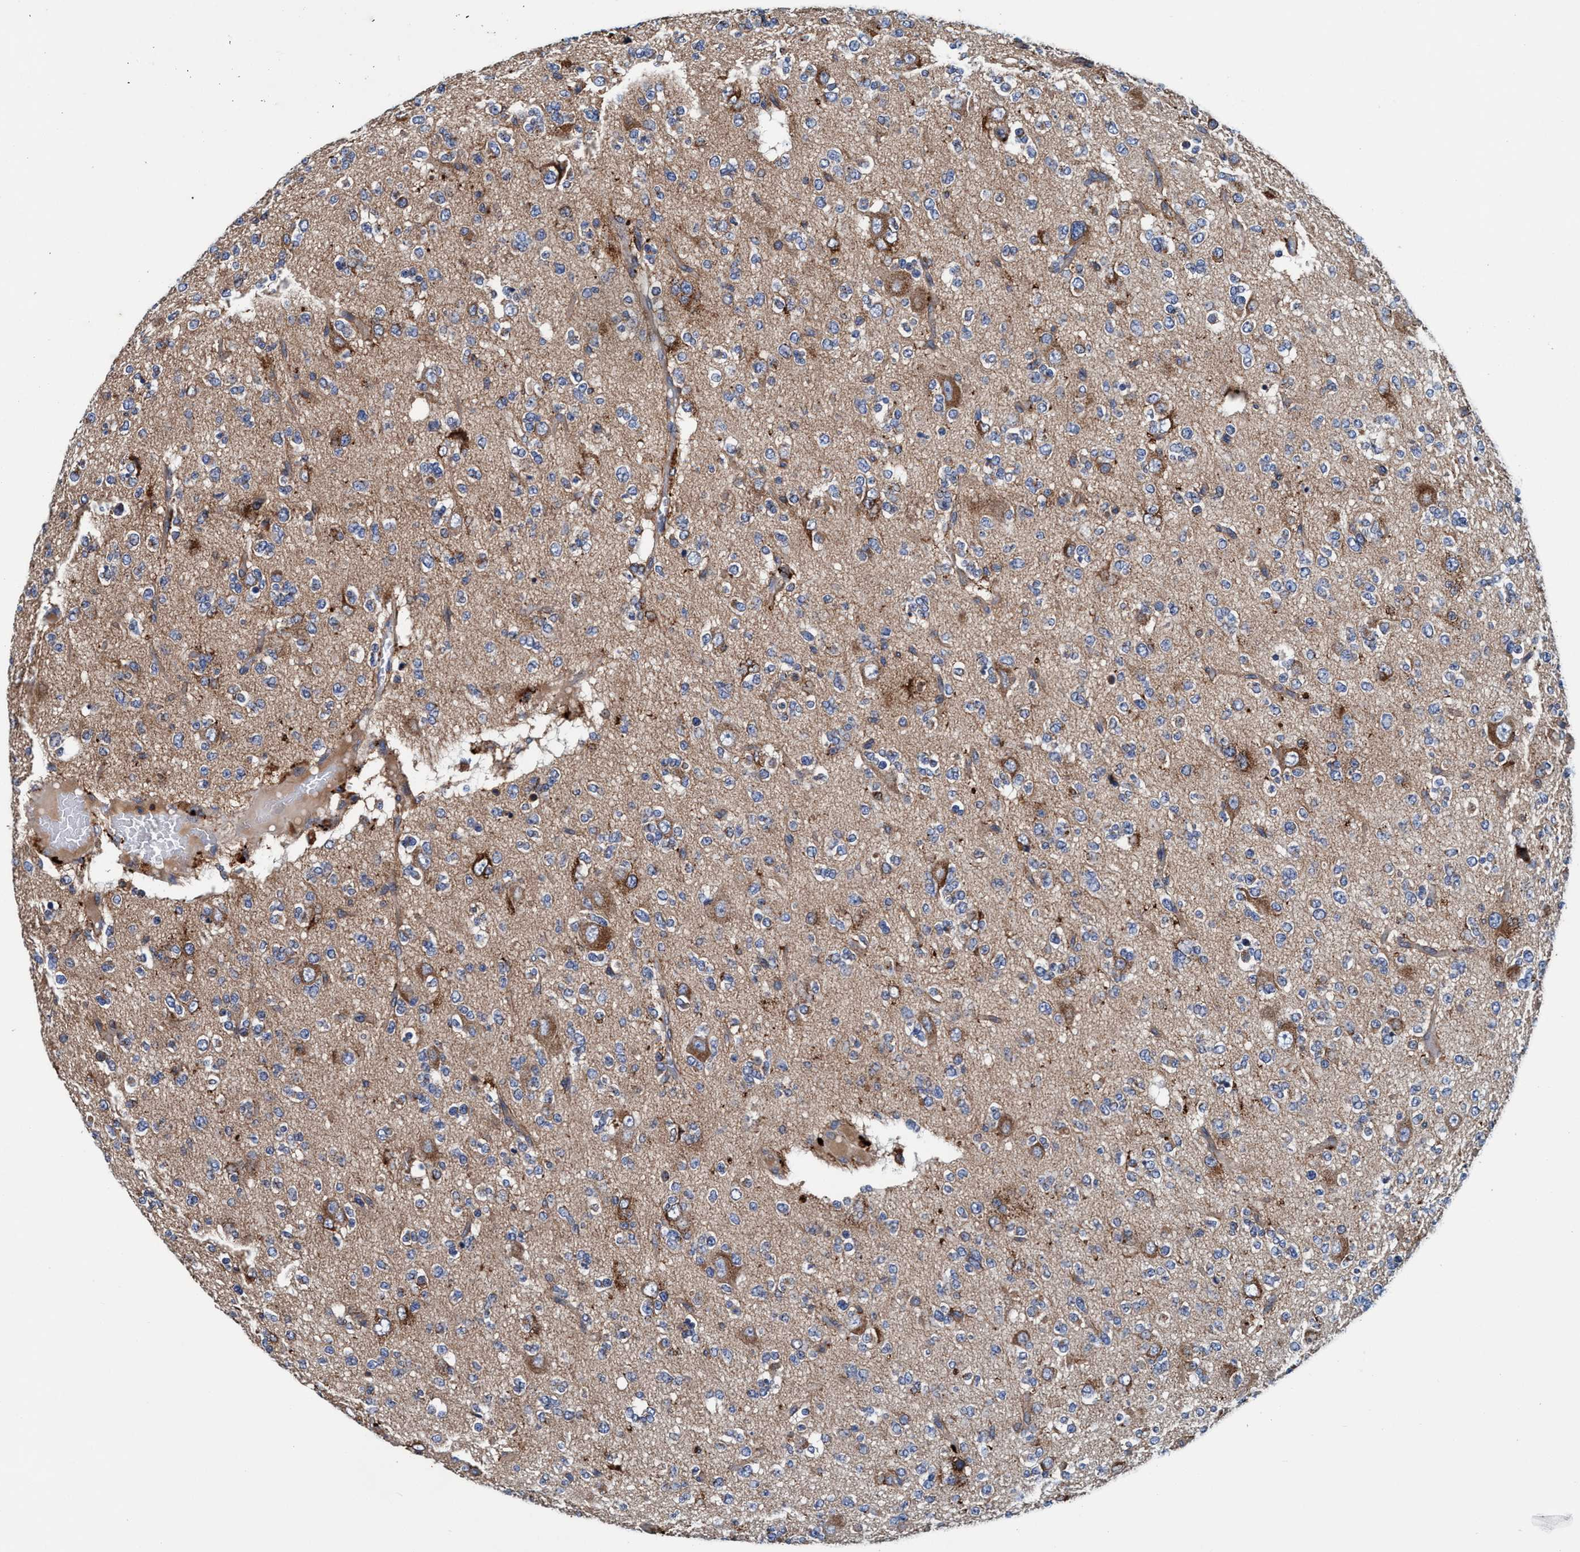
{"staining": {"intensity": "moderate", "quantity": "<25%", "location": "cytoplasmic/membranous"}, "tissue": "glioma", "cell_type": "Tumor cells", "image_type": "cancer", "snomed": [{"axis": "morphology", "description": "Glioma, malignant, Low grade"}, {"axis": "topography", "description": "Brain"}], "caption": "The photomicrograph shows immunohistochemical staining of glioma. There is moderate cytoplasmic/membranous expression is present in approximately <25% of tumor cells.", "gene": "ENDOG", "patient": {"sex": "male", "age": 38}}